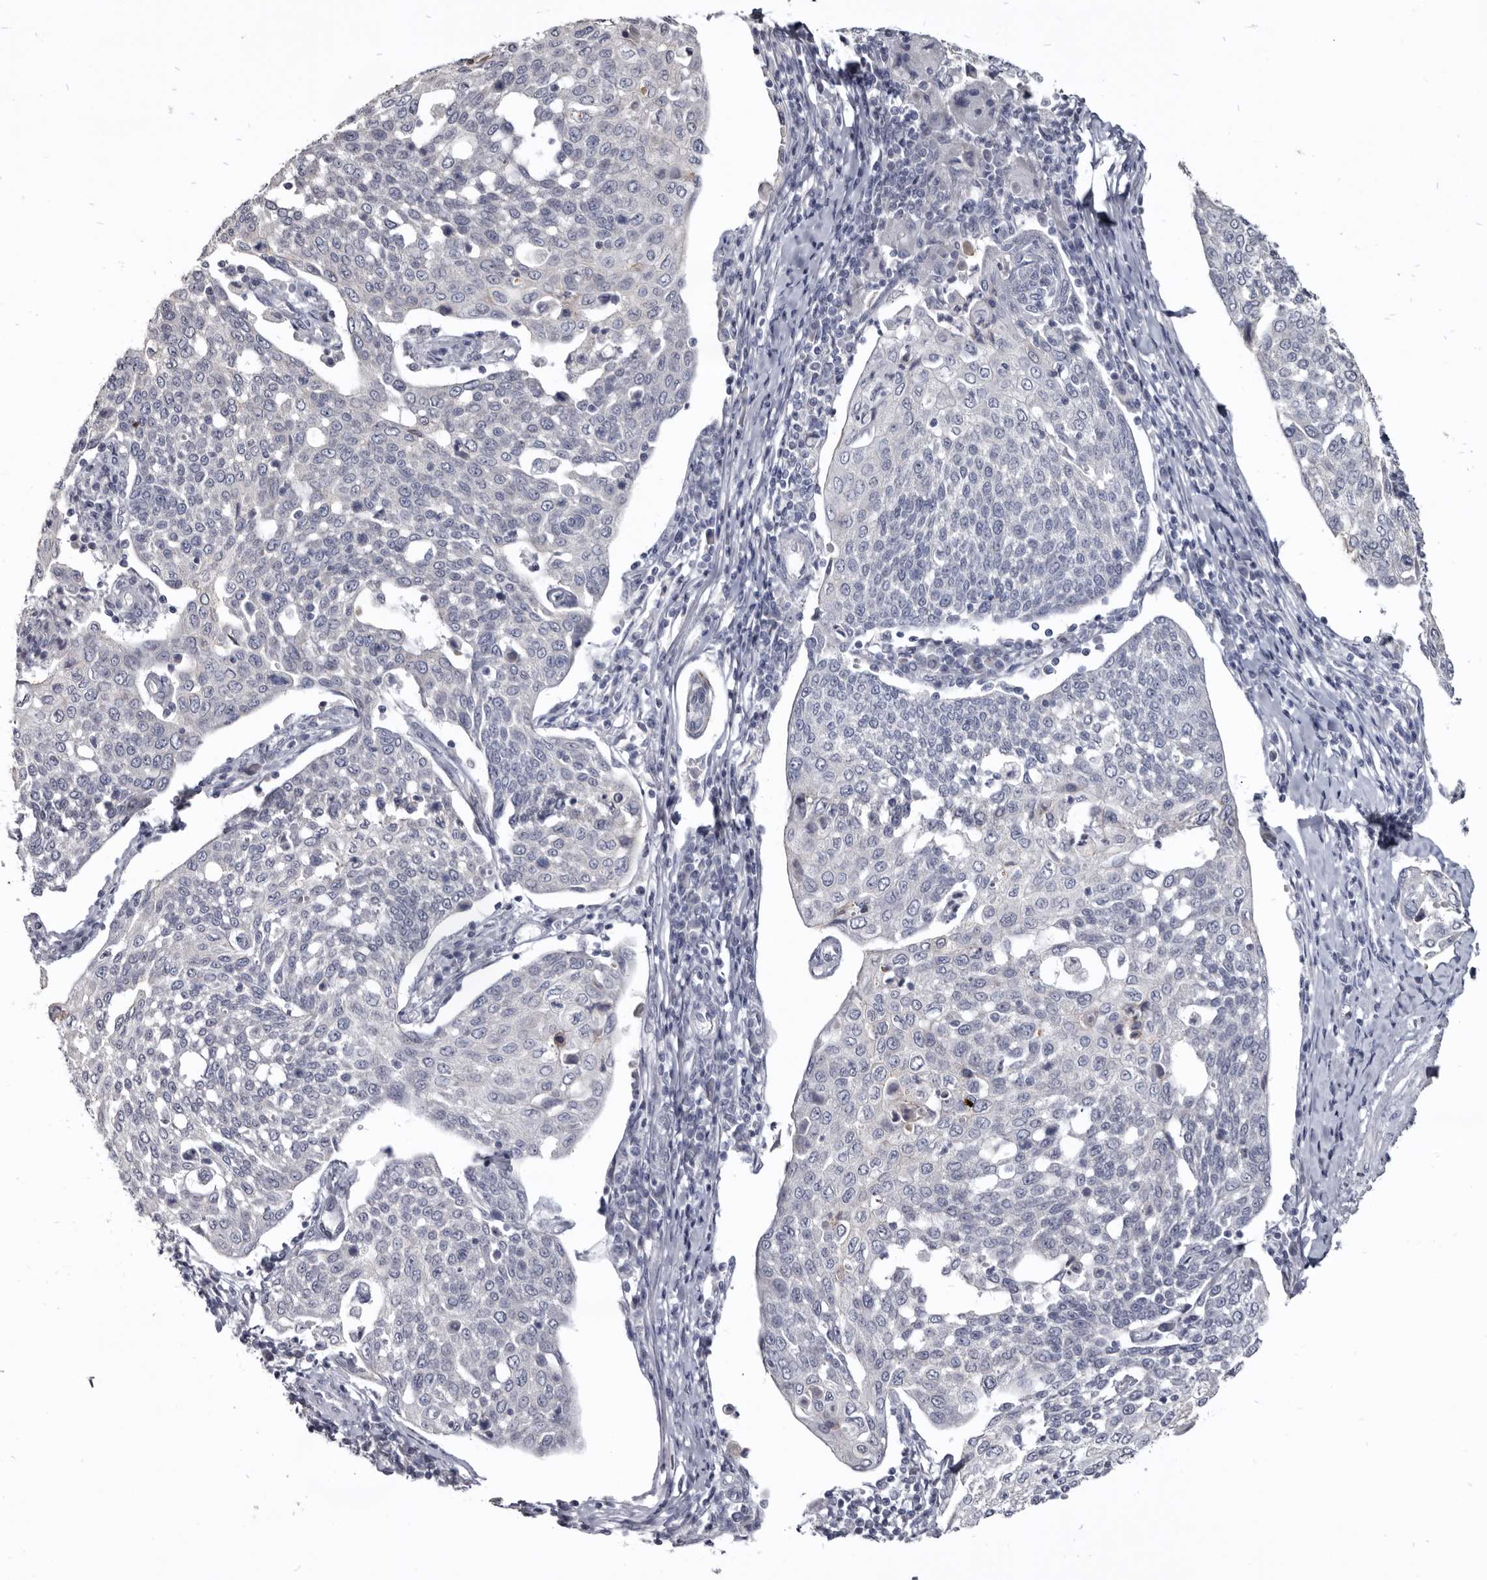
{"staining": {"intensity": "negative", "quantity": "none", "location": "none"}, "tissue": "cervical cancer", "cell_type": "Tumor cells", "image_type": "cancer", "snomed": [{"axis": "morphology", "description": "Squamous cell carcinoma, NOS"}, {"axis": "topography", "description": "Cervix"}], "caption": "Immunohistochemical staining of cervical cancer (squamous cell carcinoma) shows no significant staining in tumor cells.", "gene": "CGN", "patient": {"sex": "female", "age": 34}}